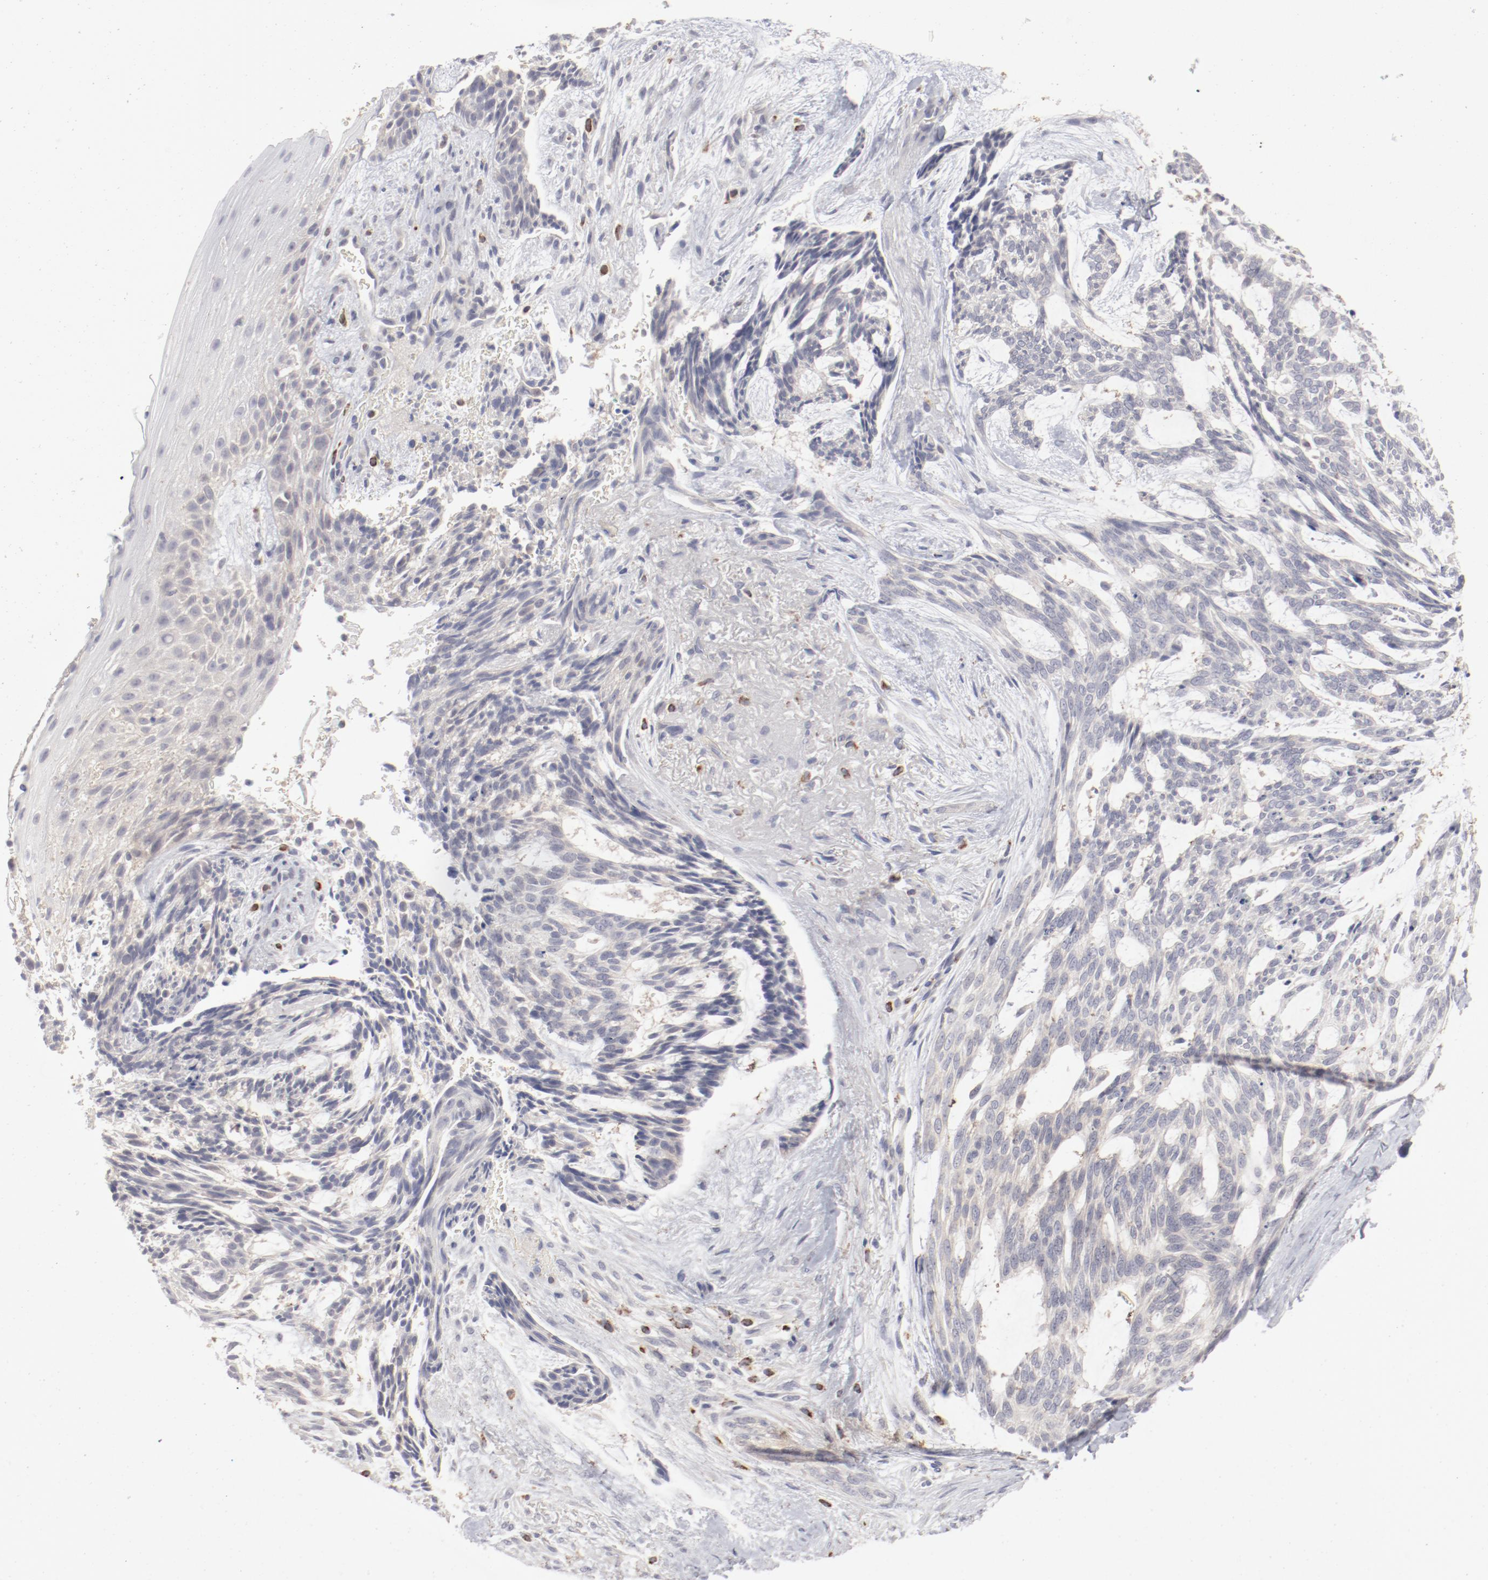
{"staining": {"intensity": "negative", "quantity": "none", "location": "none"}, "tissue": "skin cancer", "cell_type": "Tumor cells", "image_type": "cancer", "snomed": [{"axis": "morphology", "description": "Normal tissue, NOS"}, {"axis": "morphology", "description": "Basal cell carcinoma"}, {"axis": "topography", "description": "Skin"}], "caption": "This is a micrograph of immunohistochemistry staining of basal cell carcinoma (skin), which shows no positivity in tumor cells.", "gene": "SH3BGR", "patient": {"sex": "female", "age": 71}}